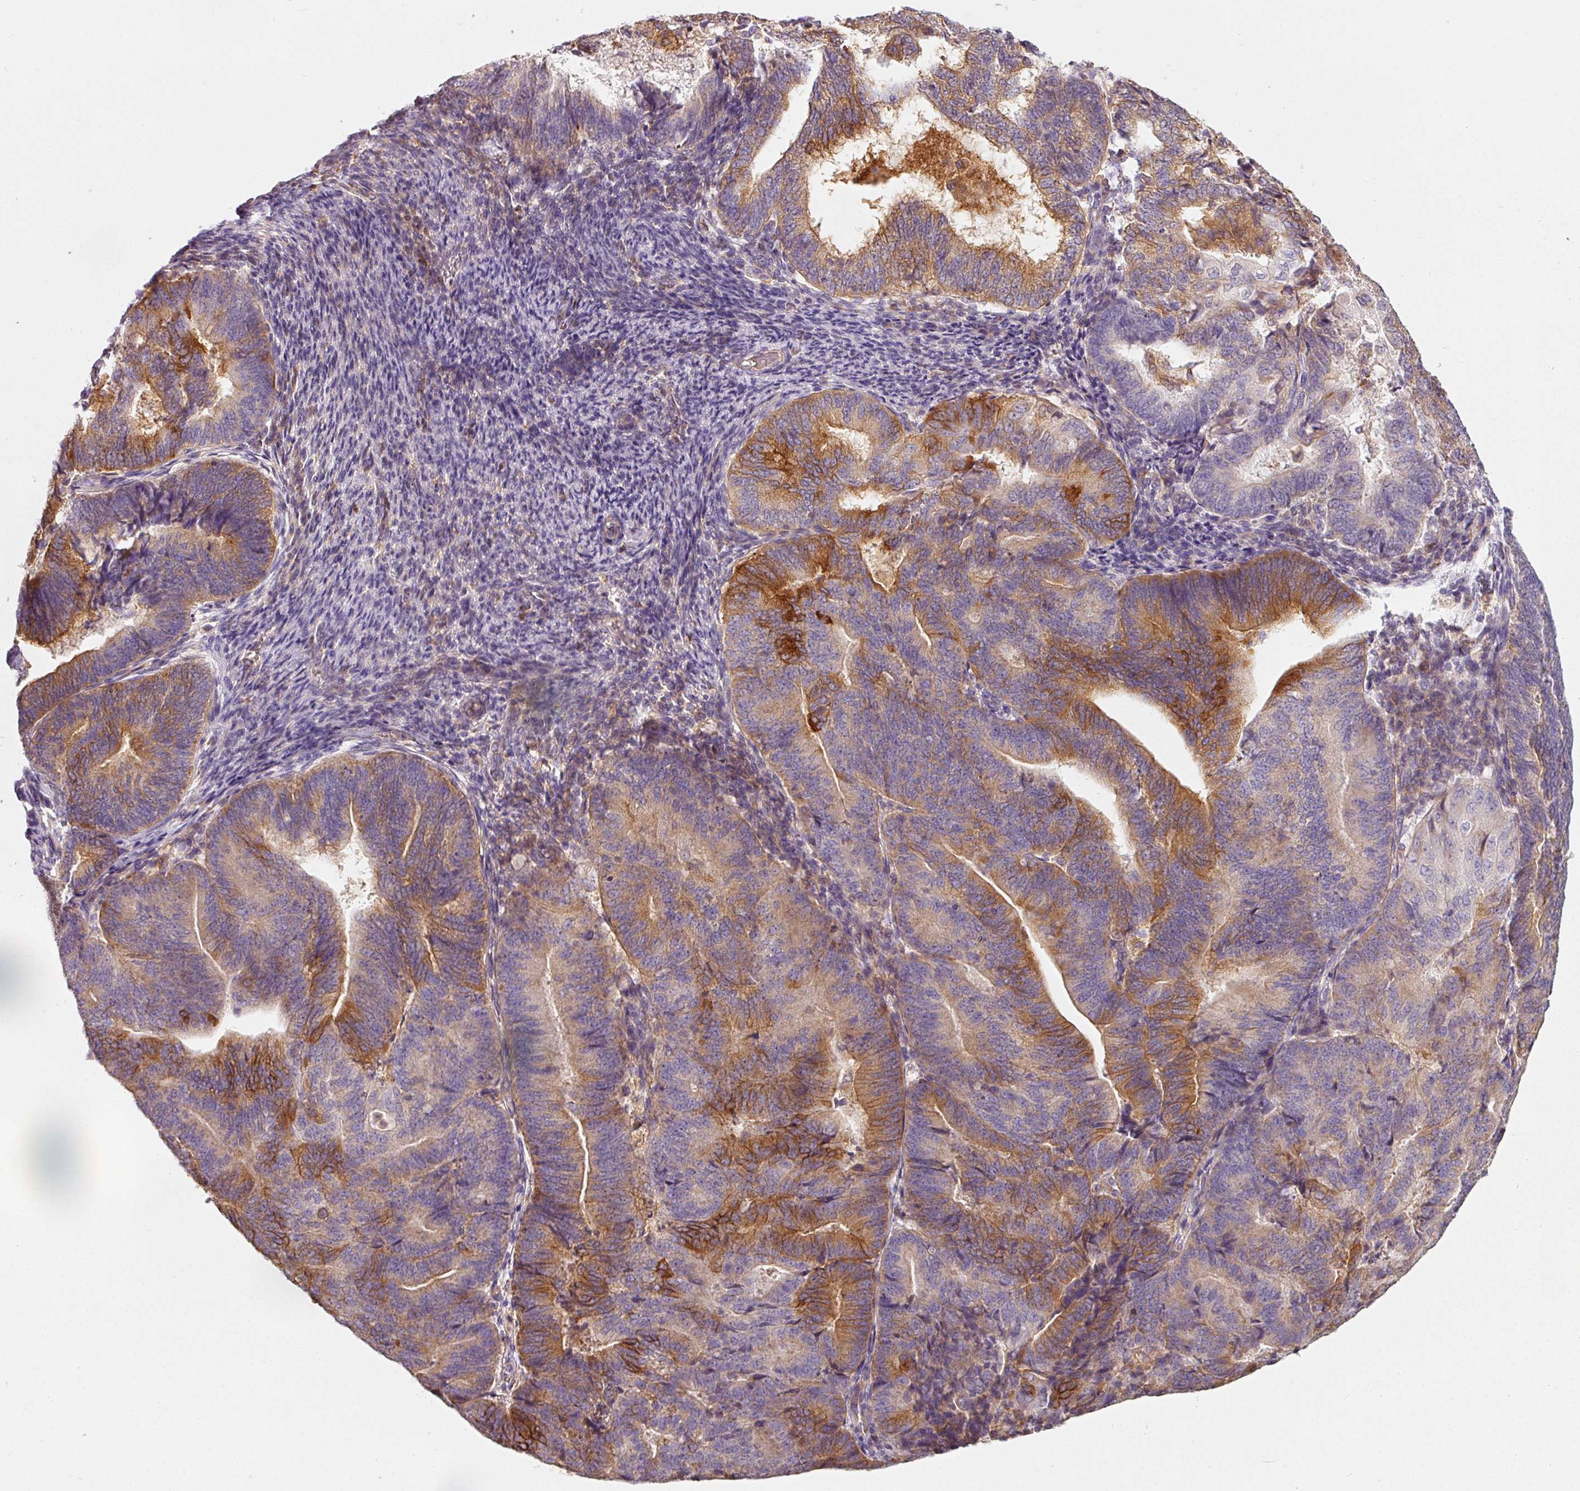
{"staining": {"intensity": "strong", "quantity": "25%-75%", "location": "cytoplasmic/membranous"}, "tissue": "endometrial cancer", "cell_type": "Tumor cells", "image_type": "cancer", "snomed": [{"axis": "morphology", "description": "Adenocarcinoma, NOS"}, {"axis": "topography", "description": "Endometrium"}], "caption": "This is a histology image of immunohistochemistry staining of endometrial cancer (adenocarcinoma), which shows strong staining in the cytoplasmic/membranous of tumor cells.", "gene": "IQGAP2", "patient": {"sex": "female", "age": 70}}